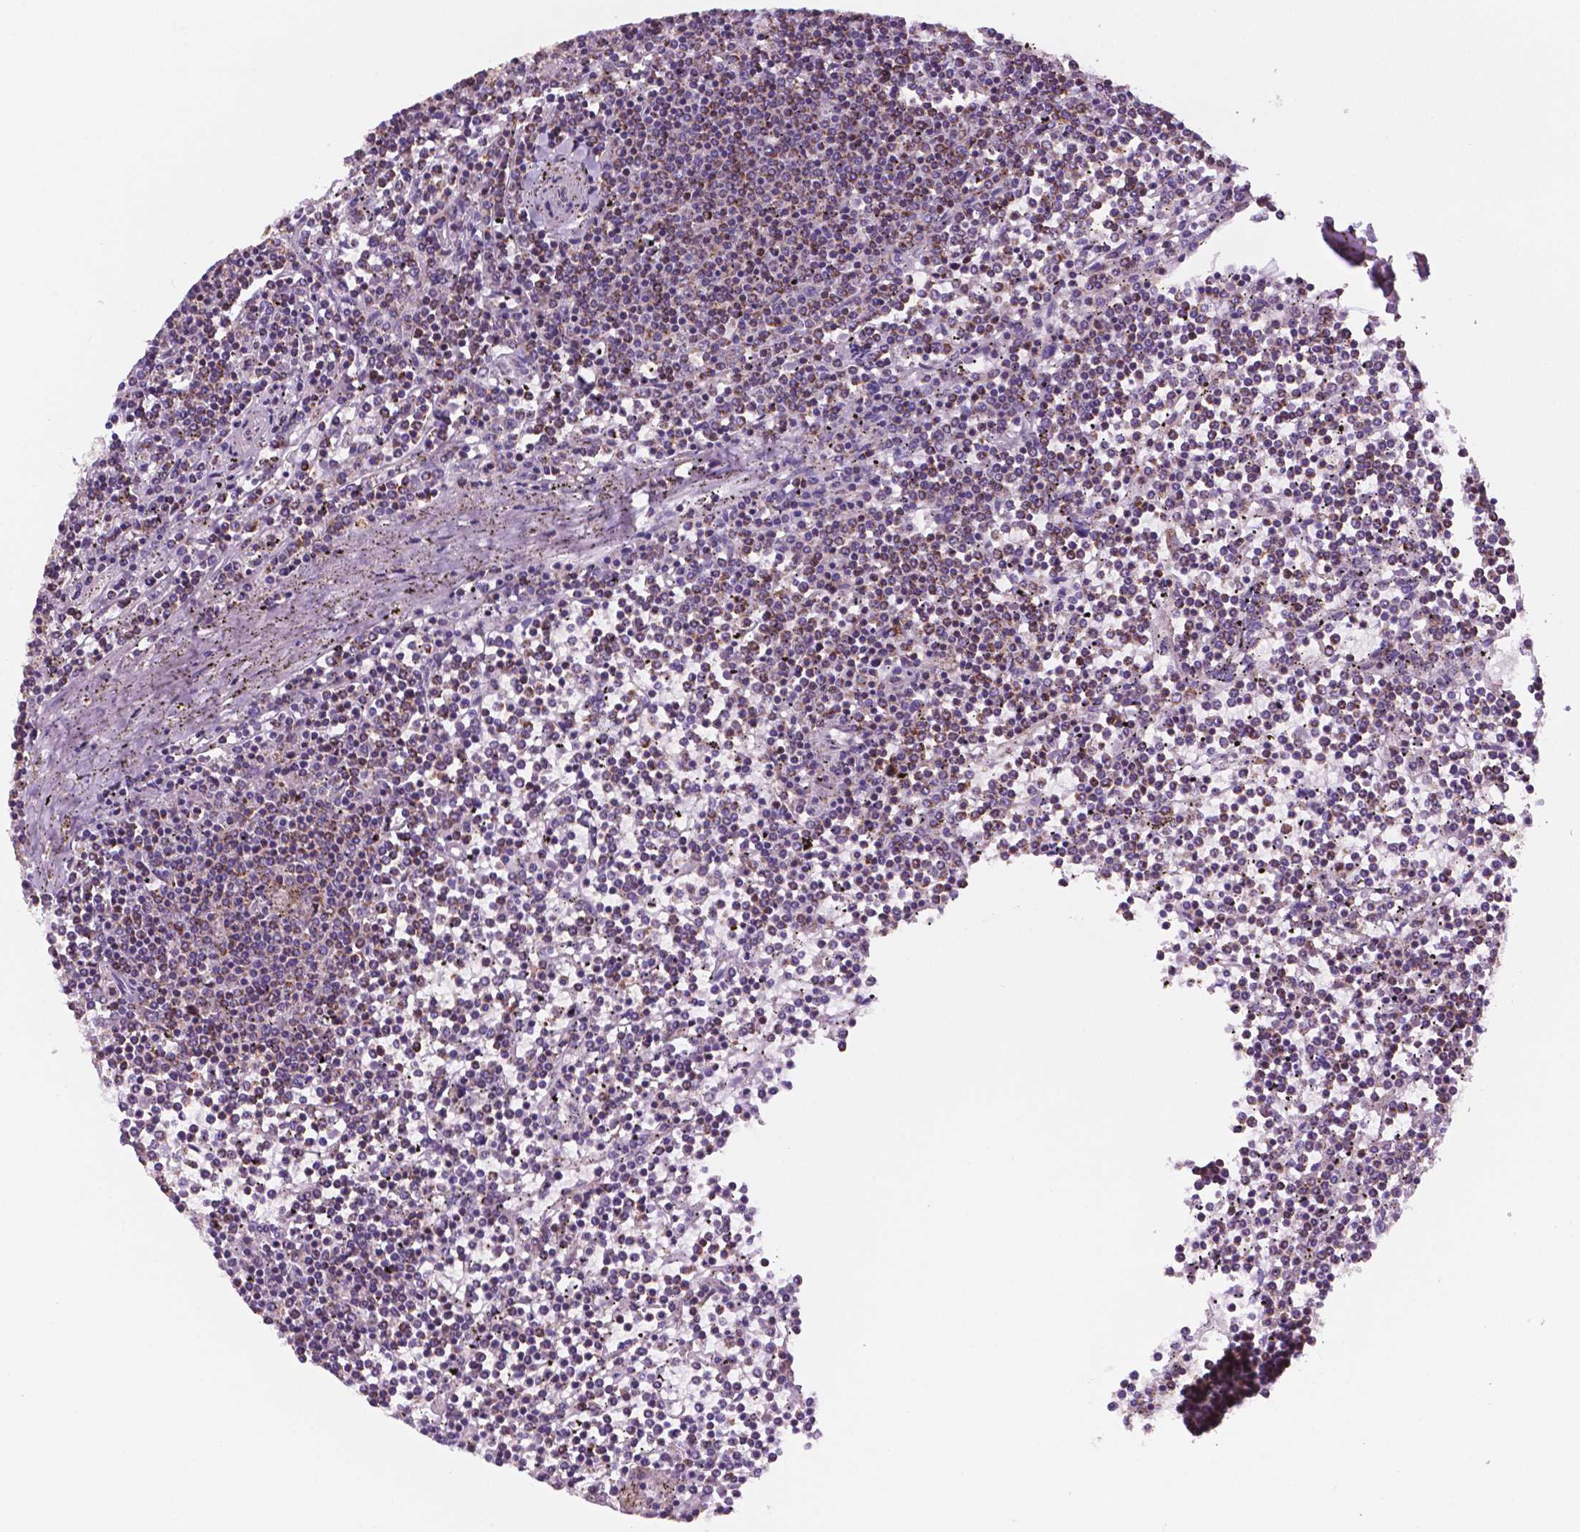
{"staining": {"intensity": "moderate", "quantity": "25%-75%", "location": "cytoplasmic/membranous"}, "tissue": "lymphoma", "cell_type": "Tumor cells", "image_type": "cancer", "snomed": [{"axis": "morphology", "description": "Malignant lymphoma, non-Hodgkin's type, Low grade"}, {"axis": "topography", "description": "Spleen"}], "caption": "A brown stain labels moderate cytoplasmic/membranous positivity of a protein in human low-grade malignant lymphoma, non-Hodgkin's type tumor cells. The staining was performed using DAB (3,3'-diaminobenzidine) to visualize the protein expression in brown, while the nuclei were stained in blue with hematoxylin (Magnification: 20x).", "gene": "GEMIN4", "patient": {"sex": "female", "age": 19}}